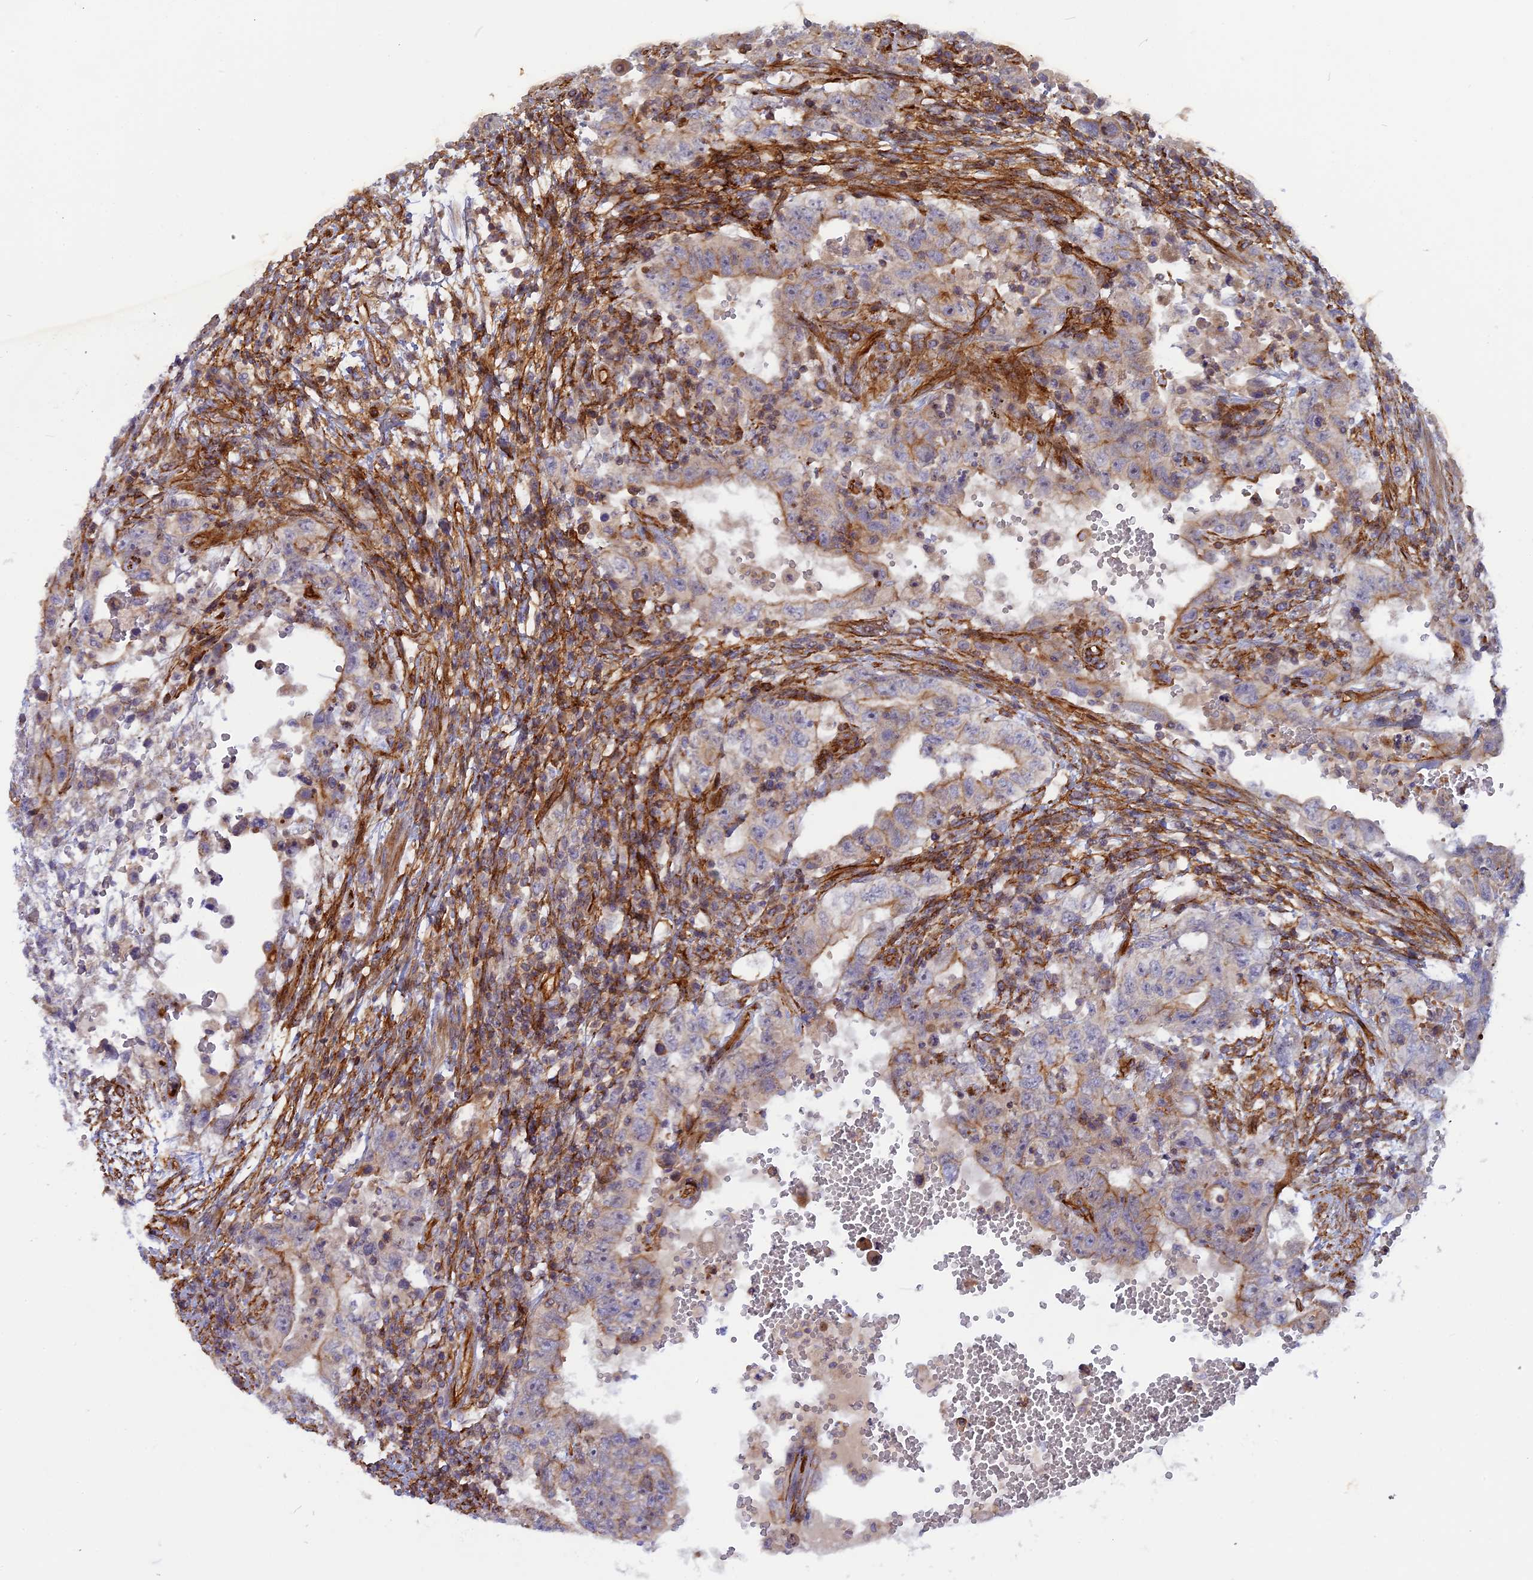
{"staining": {"intensity": "moderate", "quantity": "<25%", "location": "cytoplasmic/membranous"}, "tissue": "testis cancer", "cell_type": "Tumor cells", "image_type": "cancer", "snomed": [{"axis": "morphology", "description": "Carcinoma, Embryonal, NOS"}, {"axis": "topography", "description": "Testis"}], "caption": "Testis embryonal carcinoma stained with a protein marker exhibits moderate staining in tumor cells.", "gene": "CNBD2", "patient": {"sex": "male", "age": 26}}